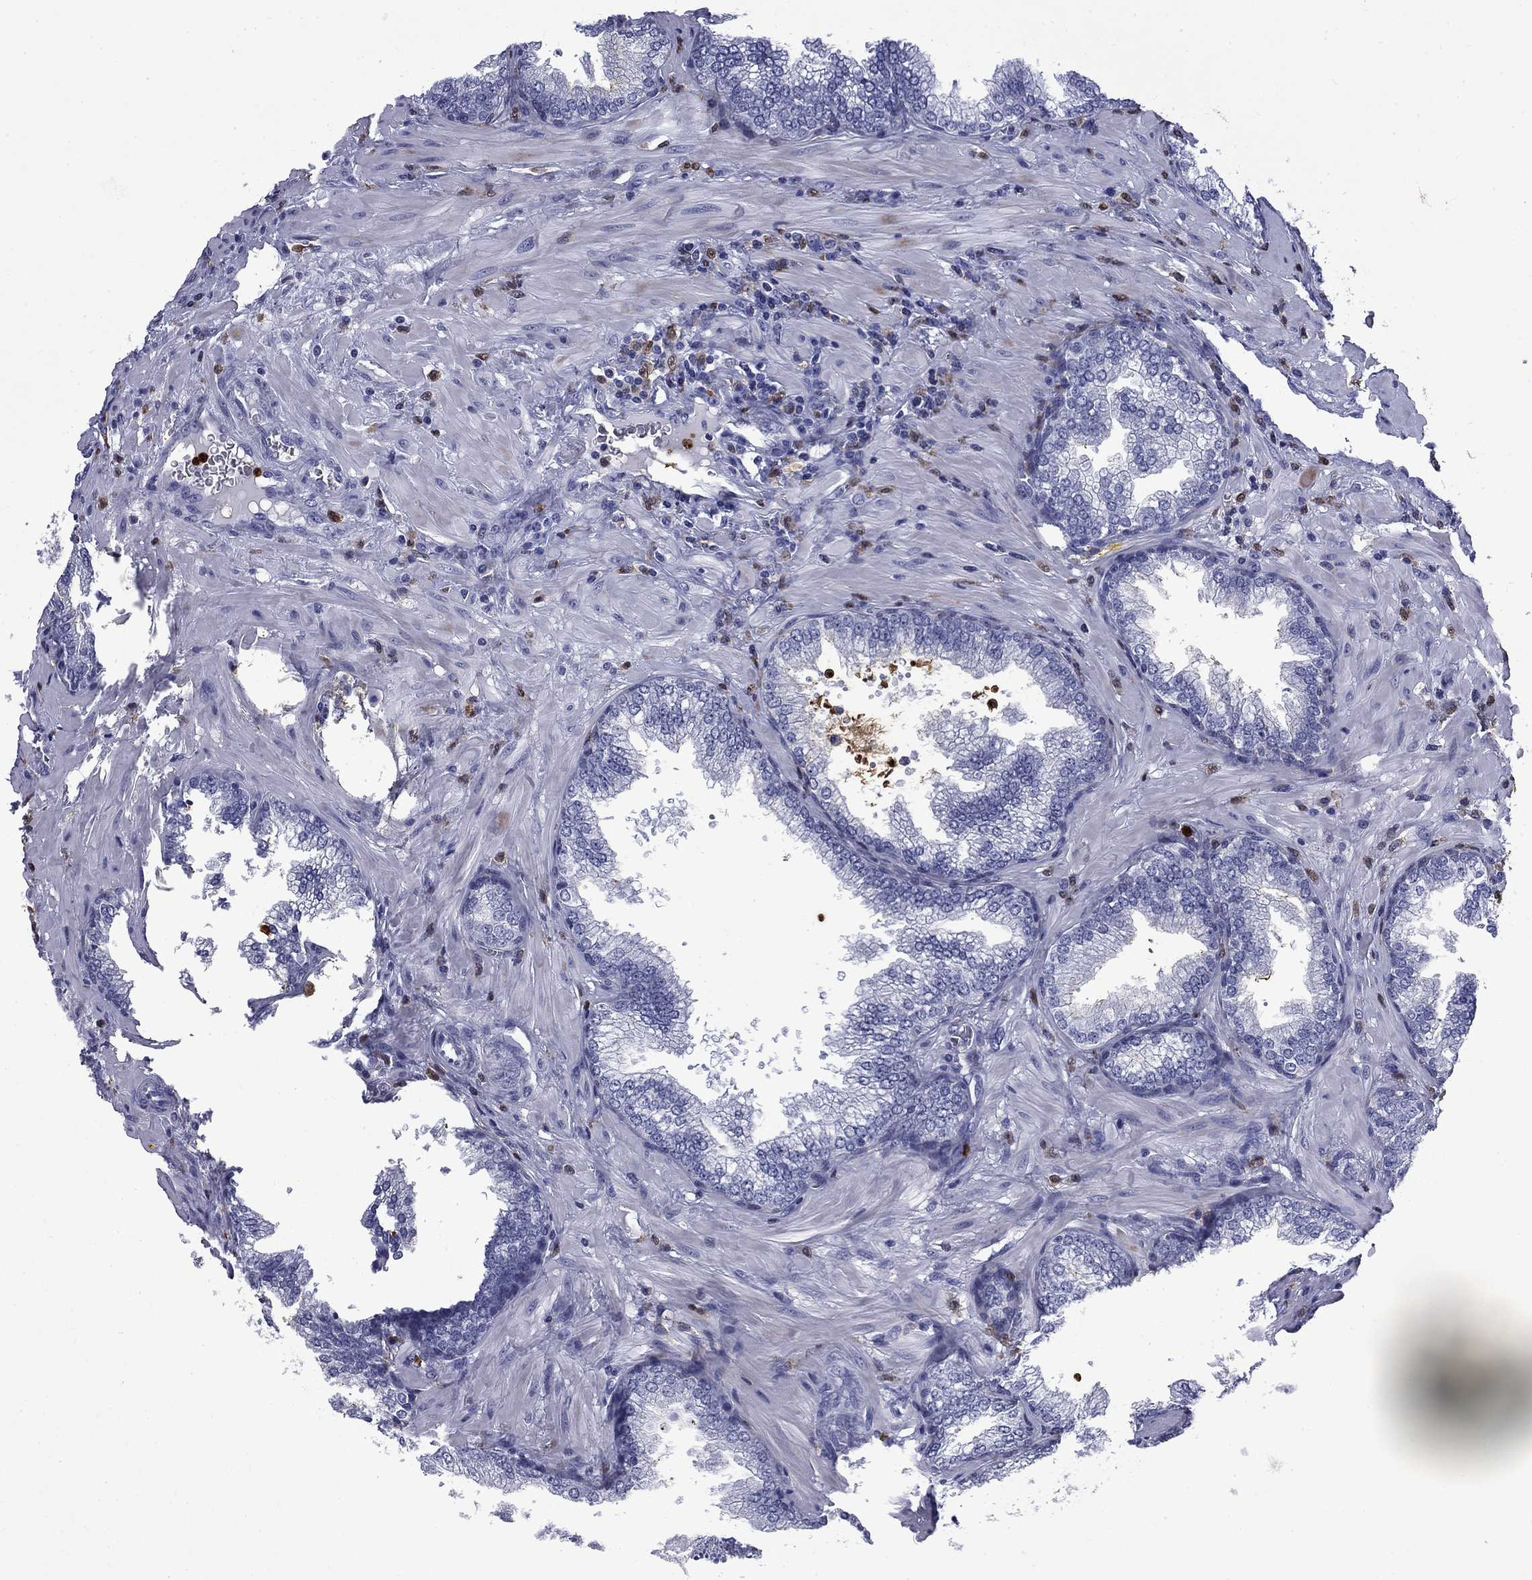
{"staining": {"intensity": "negative", "quantity": "none", "location": "none"}, "tissue": "prostate cancer", "cell_type": "Tumor cells", "image_type": "cancer", "snomed": [{"axis": "morphology", "description": "Adenocarcinoma, Low grade"}, {"axis": "topography", "description": "Prostate"}], "caption": "Immunohistochemical staining of adenocarcinoma (low-grade) (prostate) shows no significant staining in tumor cells. The staining was performed using DAB to visualize the protein expression in brown, while the nuclei were stained in blue with hematoxylin (Magnification: 20x).", "gene": "TRIM29", "patient": {"sex": "male", "age": 68}}